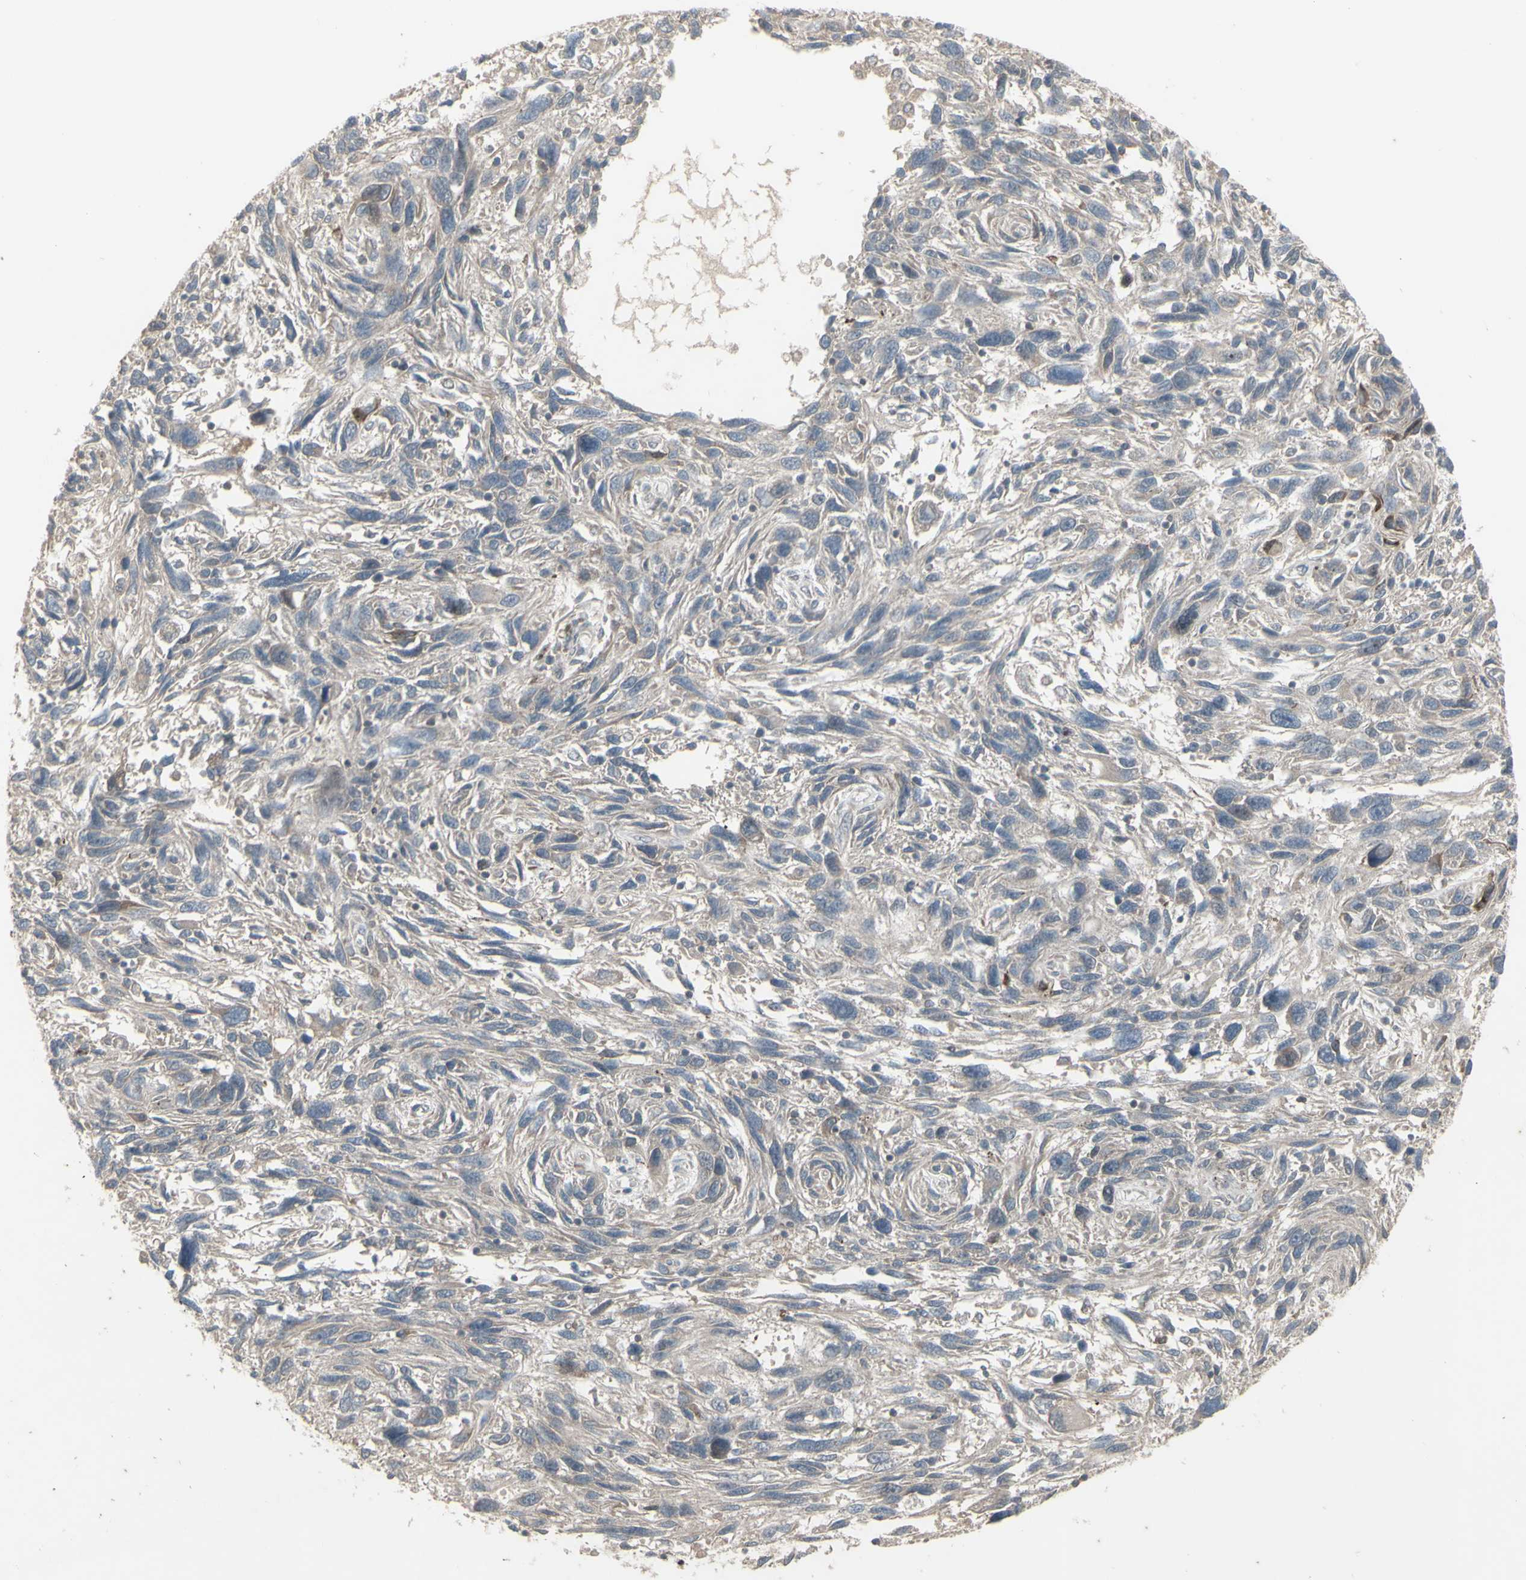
{"staining": {"intensity": "negative", "quantity": "none", "location": "none"}, "tissue": "melanoma", "cell_type": "Tumor cells", "image_type": "cancer", "snomed": [{"axis": "morphology", "description": "Malignant melanoma, NOS"}, {"axis": "topography", "description": "Skin"}], "caption": "The micrograph demonstrates no significant positivity in tumor cells of melanoma.", "gene": "CSK", "patient": {"sex": "male", "age": 53}}